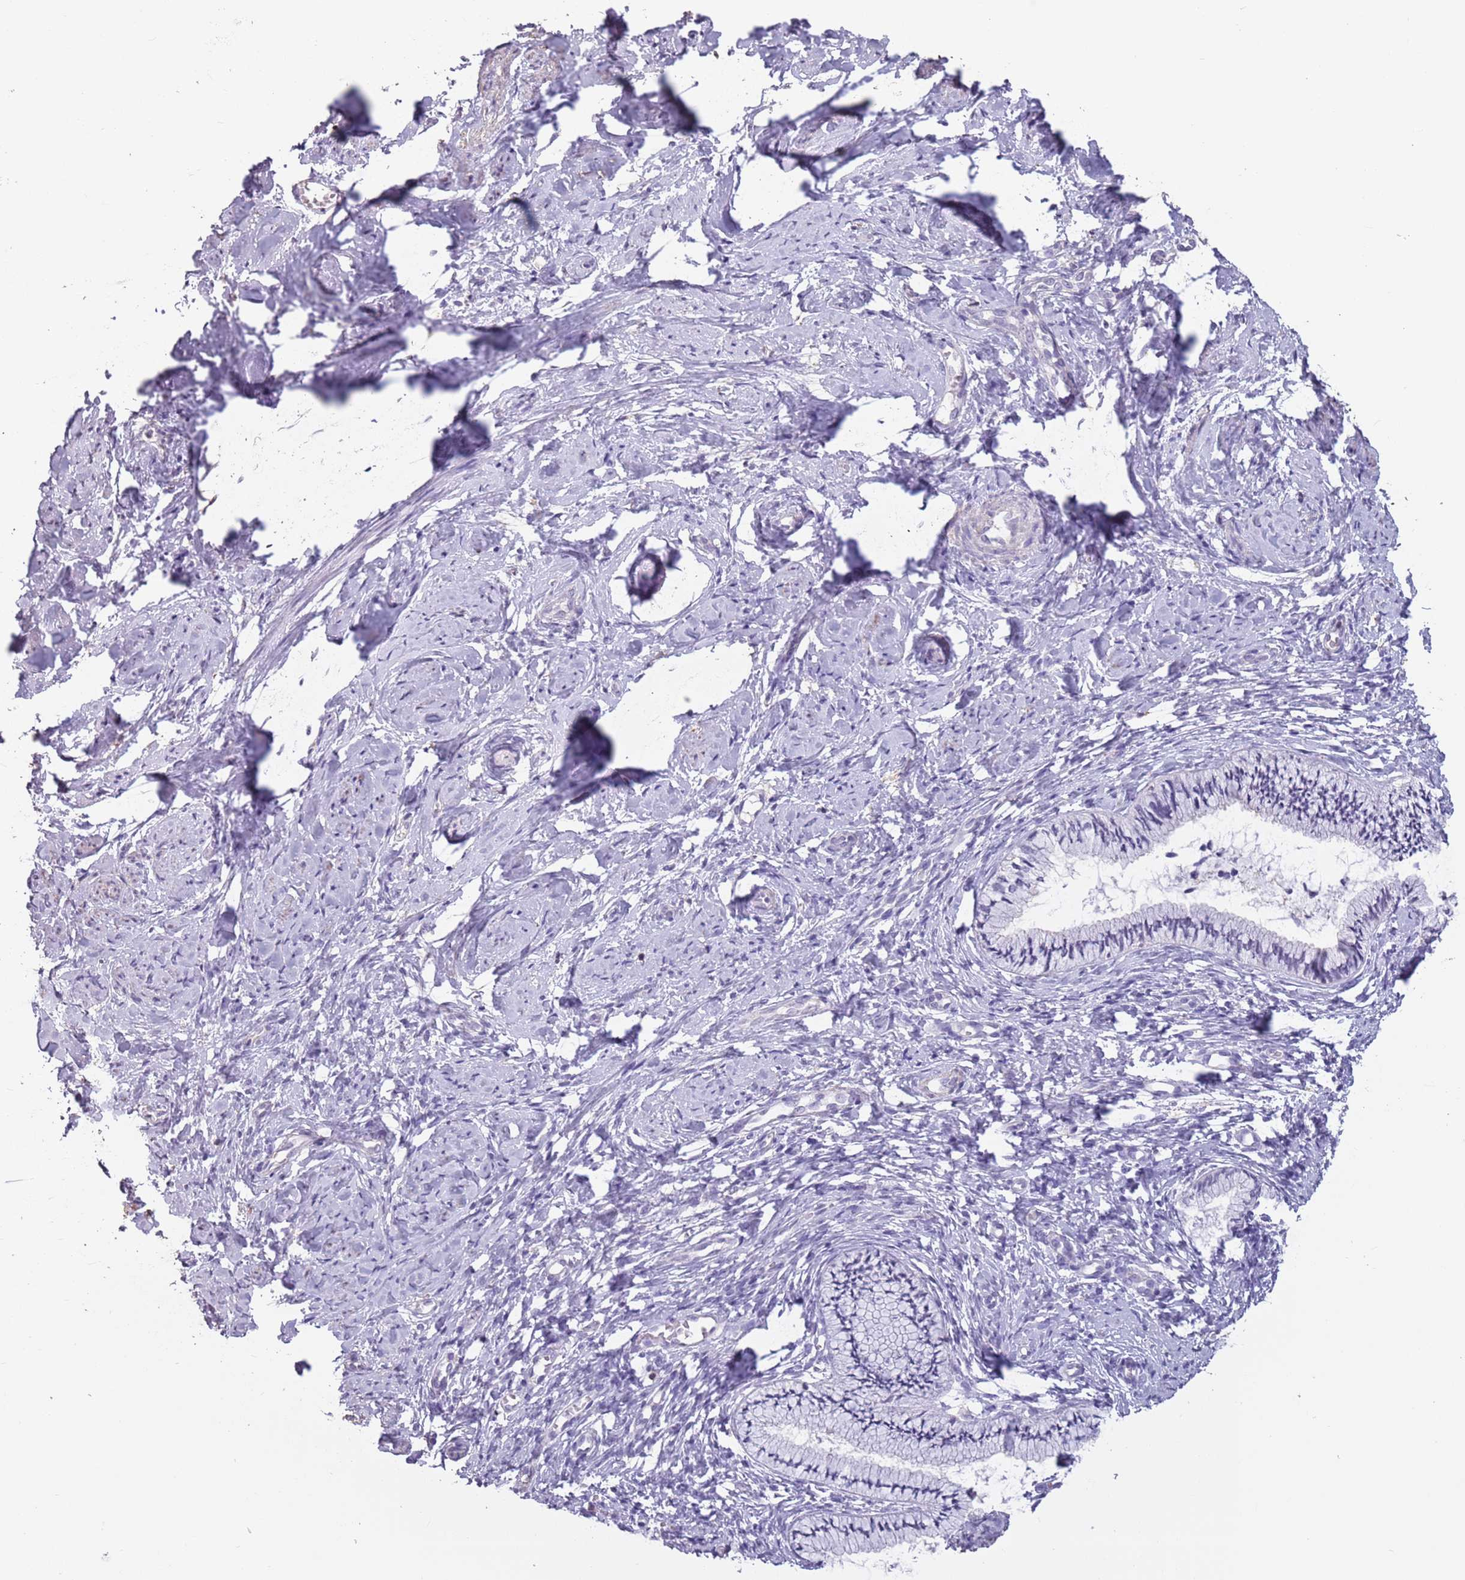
{"staining": {"intensity": "negative", "quantity": "none", "location": "none"}, "tissue": "cervix", "cell_type": "Glandular cells", "image_type": "normal", "snomed": [{"axis": "morphology", "description": "Normal tissue, NOS"}, {"axis": "topography", "description": "Cervix"}], "caption": "A histopathology image of human cervix is negative for staining in glandular cells.", "gene": "SUN5", "patient": {"sex": "female", "age": 57}}